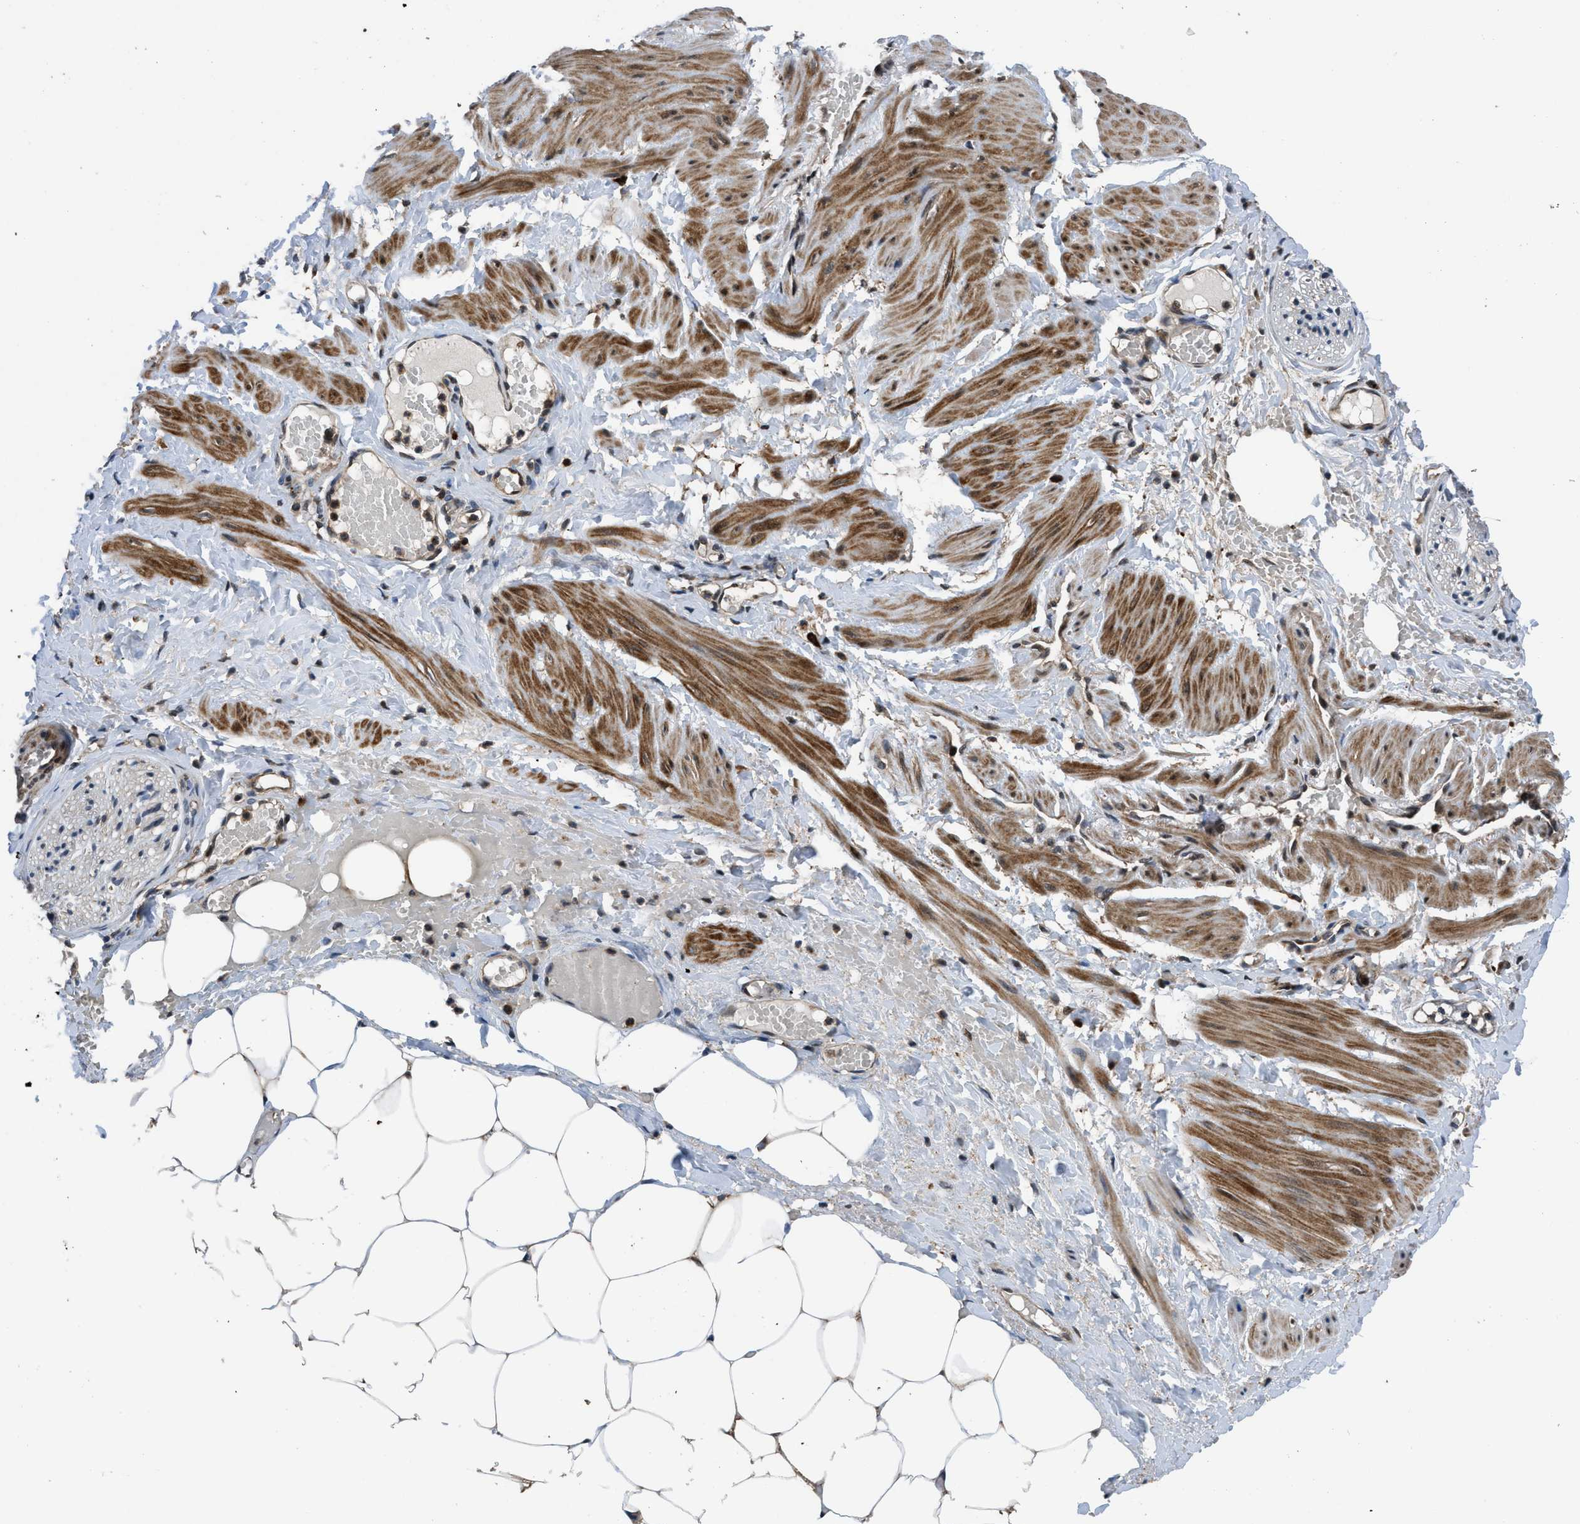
{"staining": {"intensity": "moderate", "quantity": ">75%", "location": "cytoplasmic/membranous,nuclear"}, "tissue": "adipose tissue", "cell_type": "Adipocytes", "image_type": "normal", "snomed": [{"axis": "morphology", "description": "Normal tissue, NOS"}, {"axis": "topography", "description": "Soft tissue"}, {"axis": "topography", "description": "Vascular tissue"}], "caption": "Immunohistochemical staining of unremarkable human adipose tissue demonstrates >75% levels of moderate cytoplasmic/membranous,nuclear protein staining in about >75% of adipocytes.", "gene": "CTBS", "patient": {"sex": "female", "age": 35}}